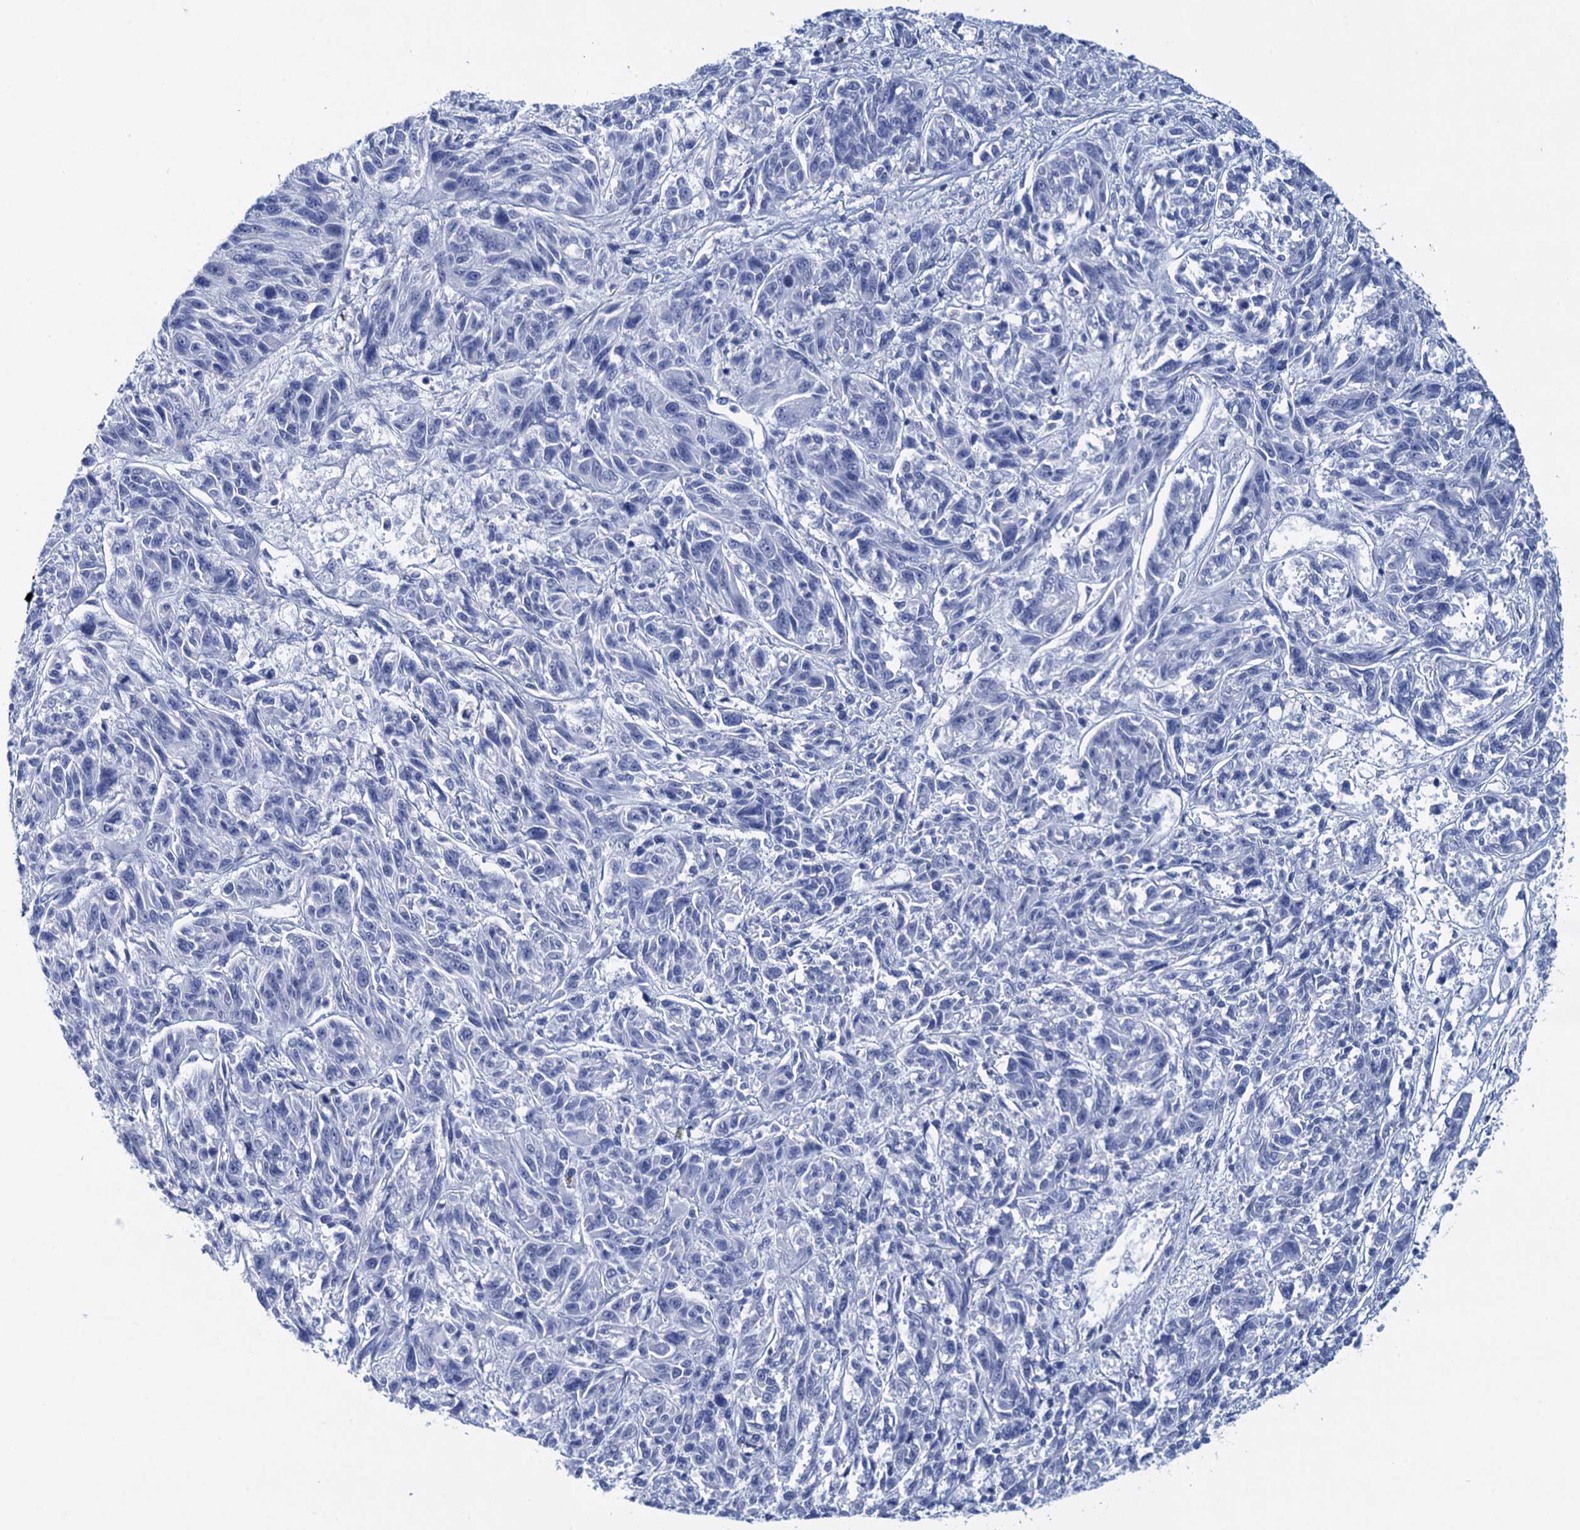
{"staining": {"intensity": "negative", "quantity": "none", "location": "none"}, "tissue": "melanoma", "cell_type": "Tumor cells", "image_type": "cancer", "snomed": [{"axis": "morphology", "description": "Malignant melanoma, NOS"}, {"axis": "topography", "description": "Skin"}], "caption": "A photomicrograph of human malignant melanoma is negative for staining in tumor cells.", "gene": "RHCG", "patient": {"sex": "male", "age": 53}}